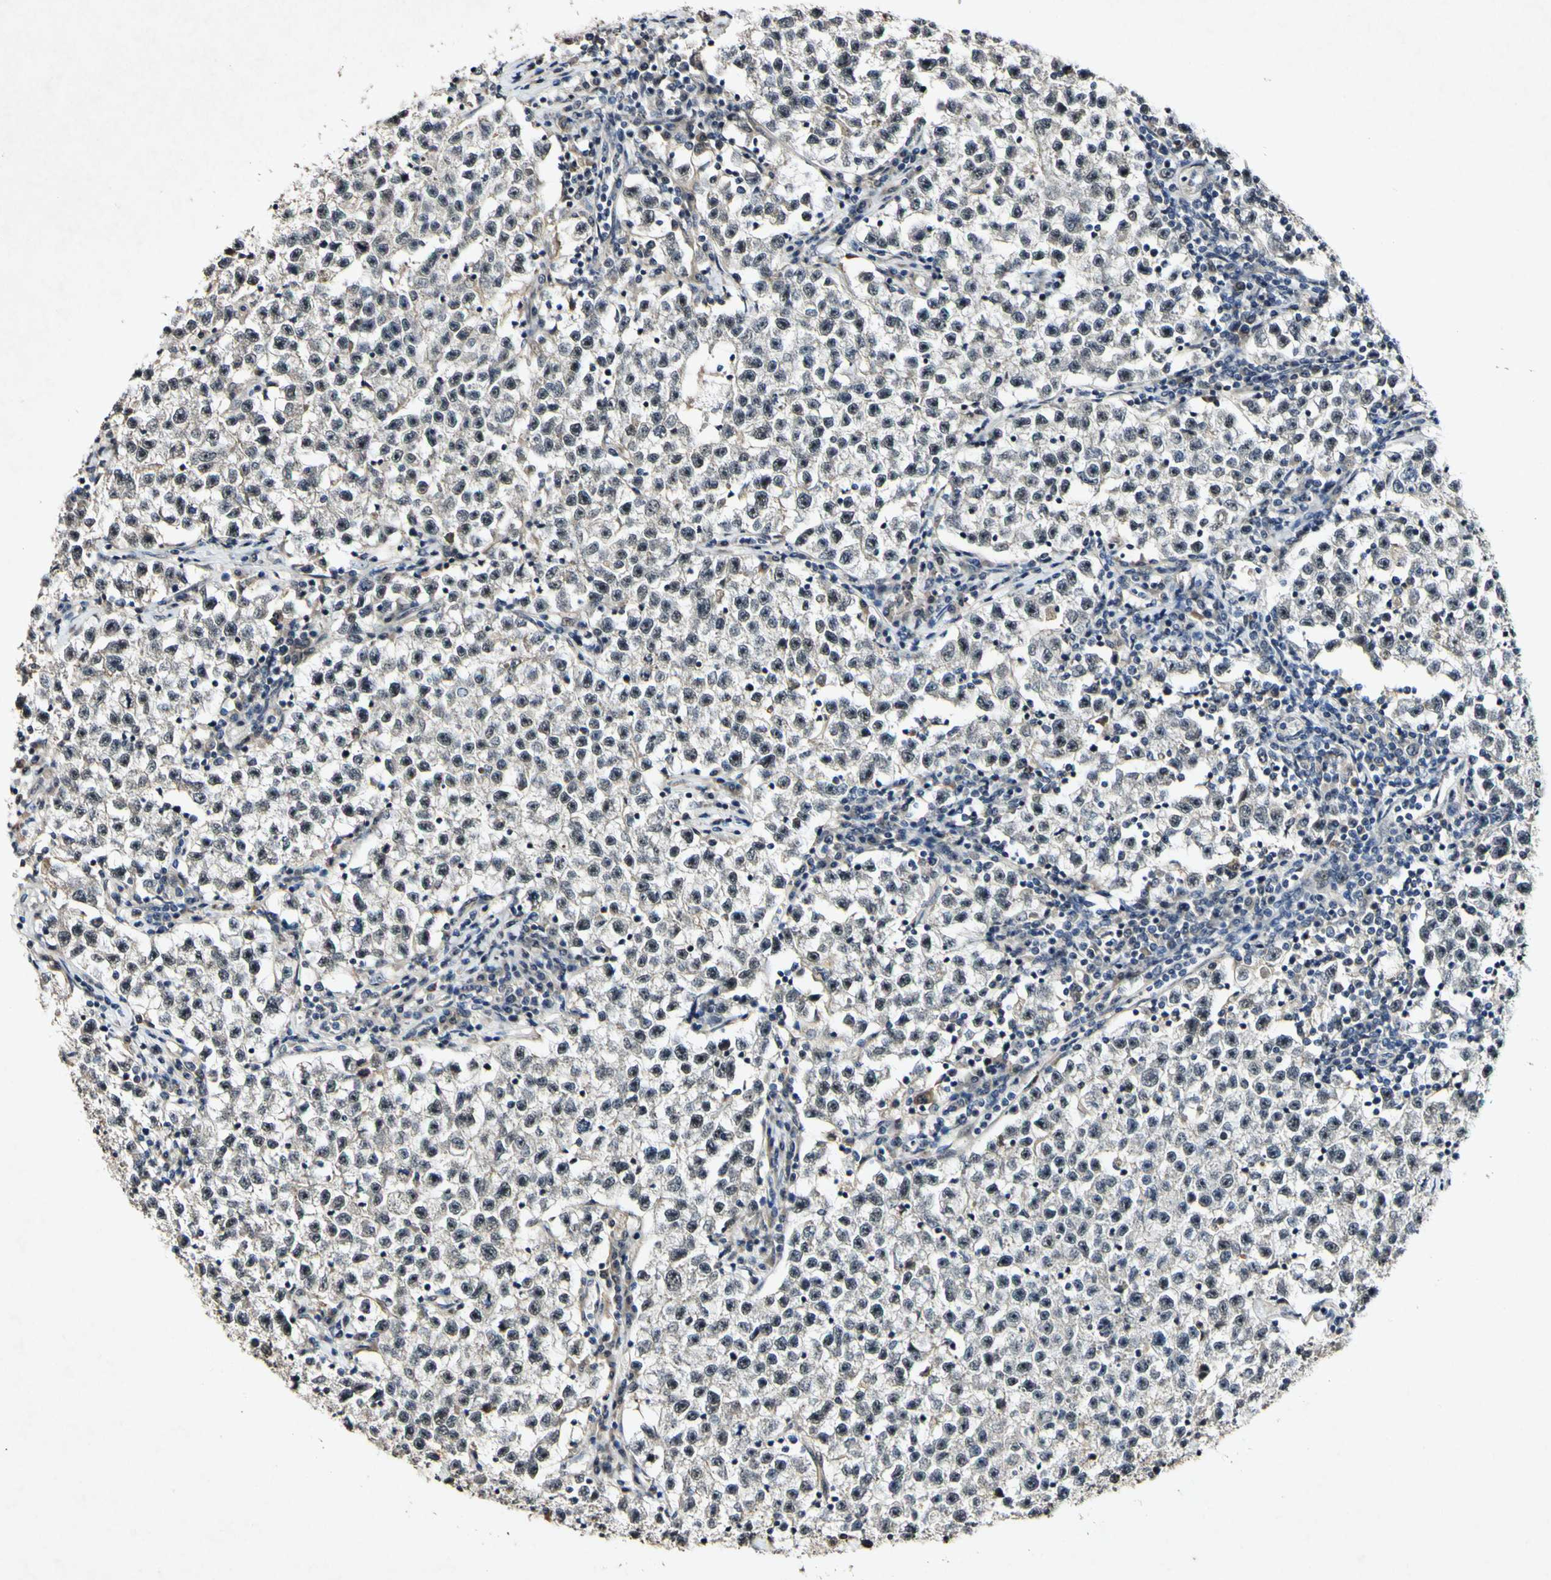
{"staining": {"intensity": "negative", "quantity": "none", "location": "none"}, "tissue": "testis cancer", "cell_type": "Tumor cells", "image_type": "cancer", "snomed": [{"axis": "morphology", "description": "Seminoma, NOS"}, {"axis": "topography", "description": "Testis"}], "caption": "Testis seminoma was stained to show a protein in brown. There is no significant positivity in tumor cells.", "gene": "POLR2F", "patient": {"sex": "male", "age": 22}}